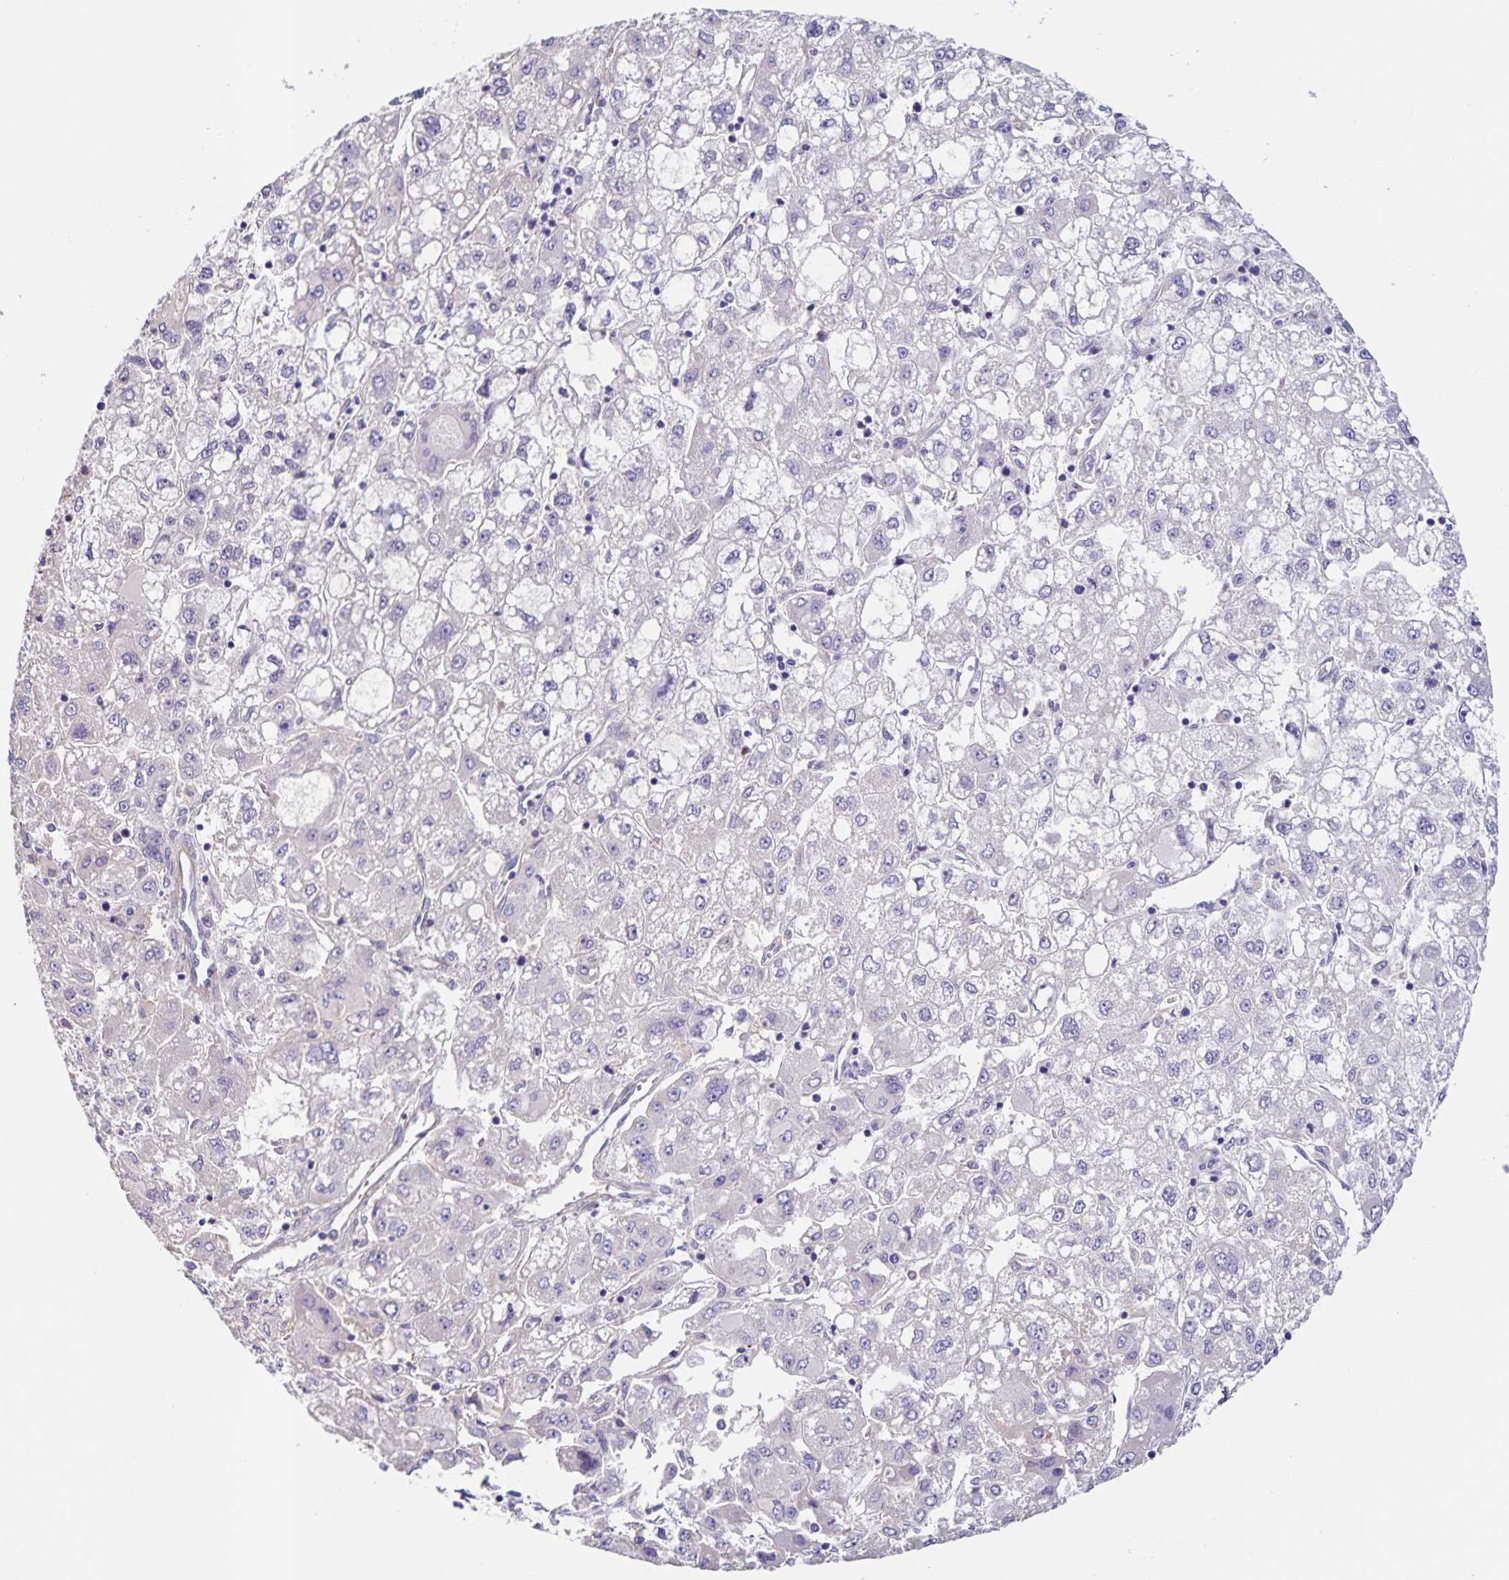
{"staining": {"intensity": "negative", "quantity": "none", "location": "none"}, "tissue": "liver cancer", "cell_type": "Tumor cells", "image_type": "cancer", "snomed": [{"axis": "morphology", "description": "Carcinoma, Hepatocellular, NOS"}, {"axis": "topography", "description": "Liver"}], "caption": "The micrograph shows no significant expression in tumor cells of liver hepatocellular carcinoma.", "gene": "BOLL", "patient": {"sex": "male", "age": 40}}